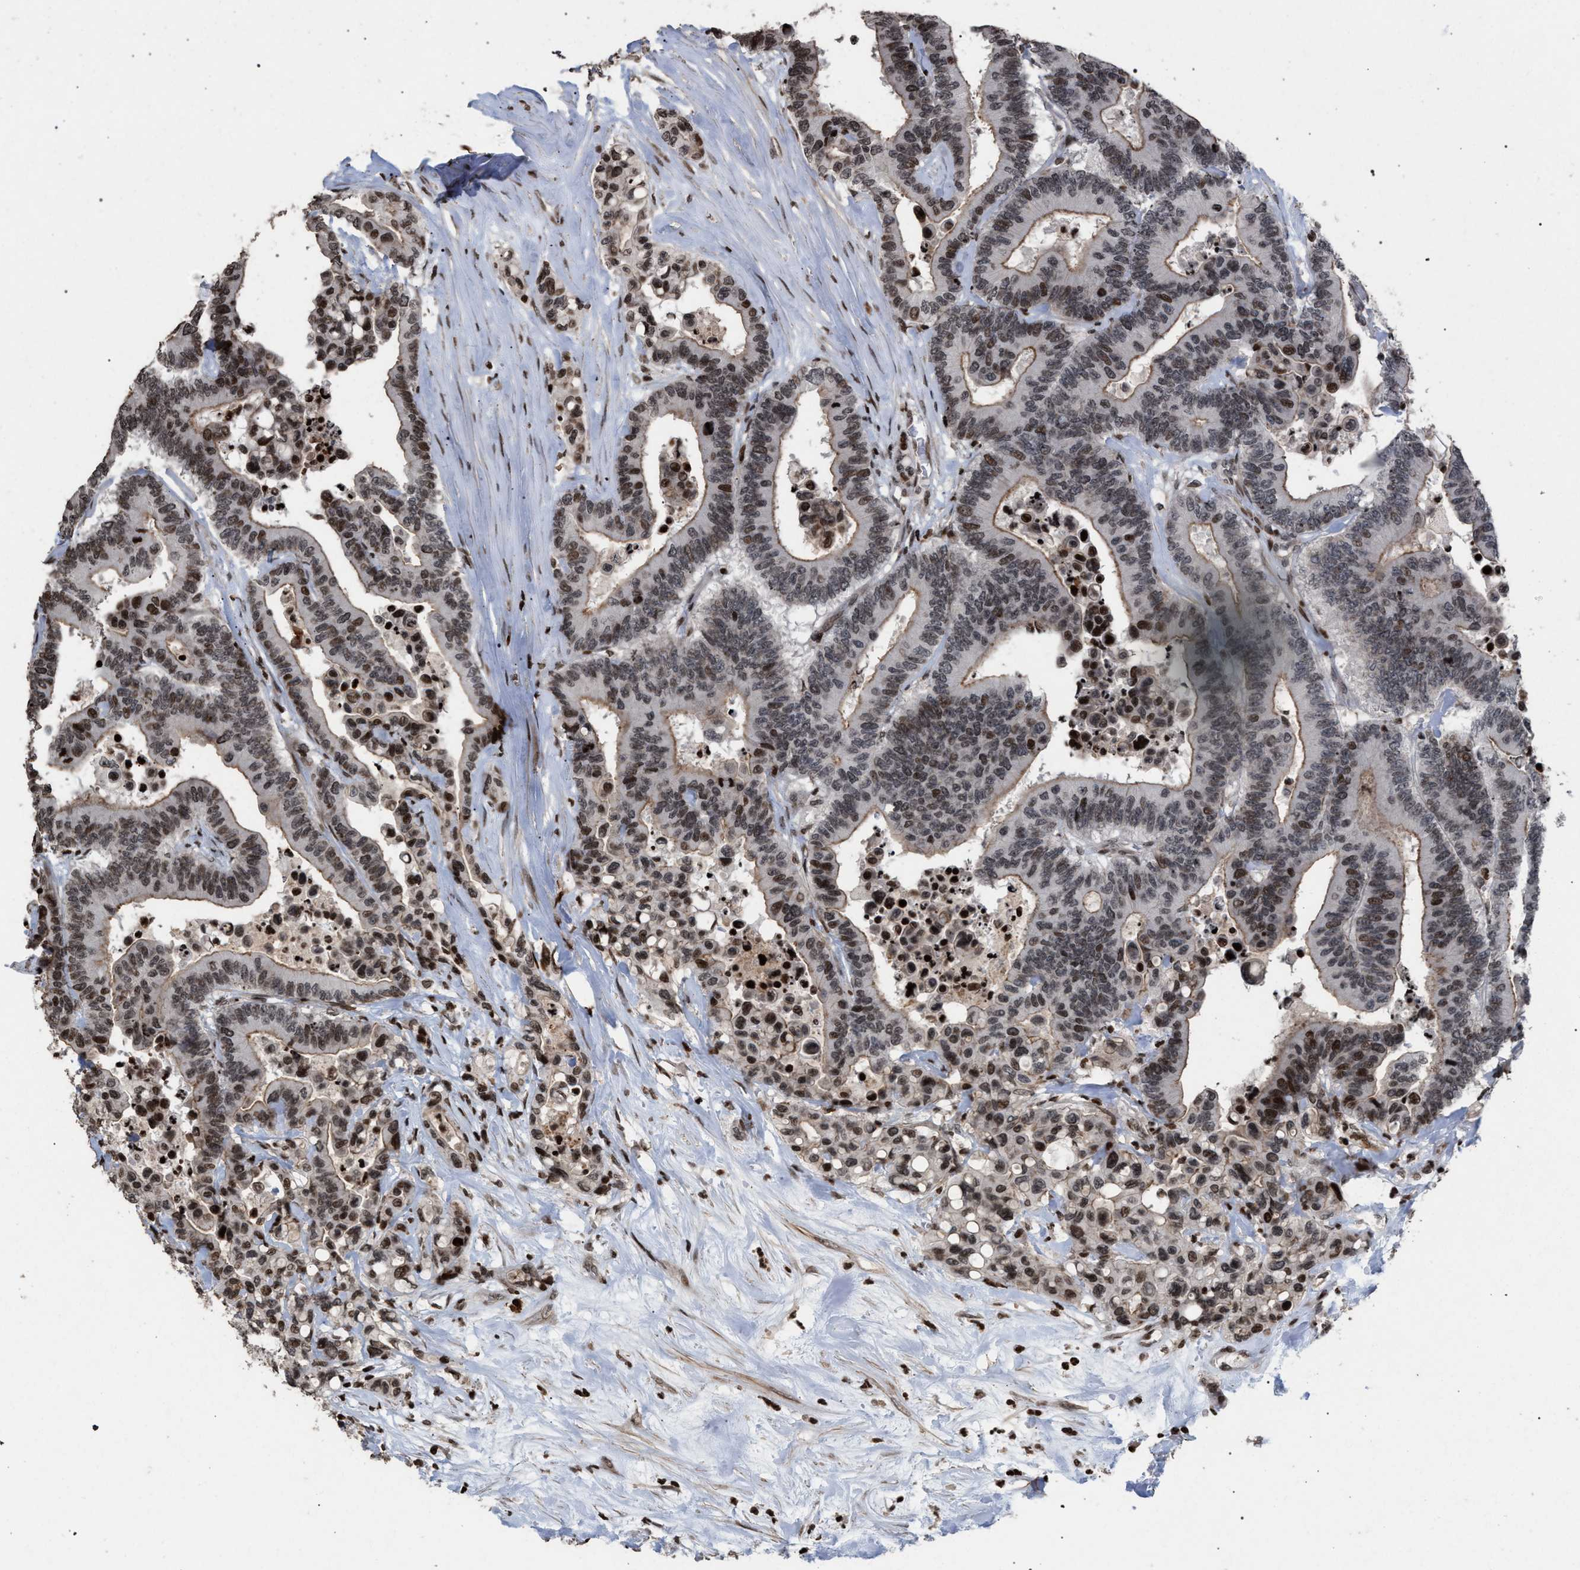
{"staining": {"intensity": "moderate", "quantity": ">75%", "location": "cytoplasmic/membranous,nuclear"}, "tissue": "colorectal cancer", "cell_type": "Tumor cells", "image_type": "cancer", "snomed": [{"axis": "morphology", "description": "Normal tissue, NOS"}, {"axis": "morphology", "description": "Adenocarcinoma, NOS"}, {"axis": "topography", "description": "Colon"}], "caption": "A high-resolution image shows immunohistochemistry (IHC) staining of colorectal cancer (adenocarcinoma), which displays moderate cytoplasmic/membranous and nuclear staining in about >75% of tumor cells.", "gene": "FOXD3", "patient": {"sex": "male", "age": 82}}